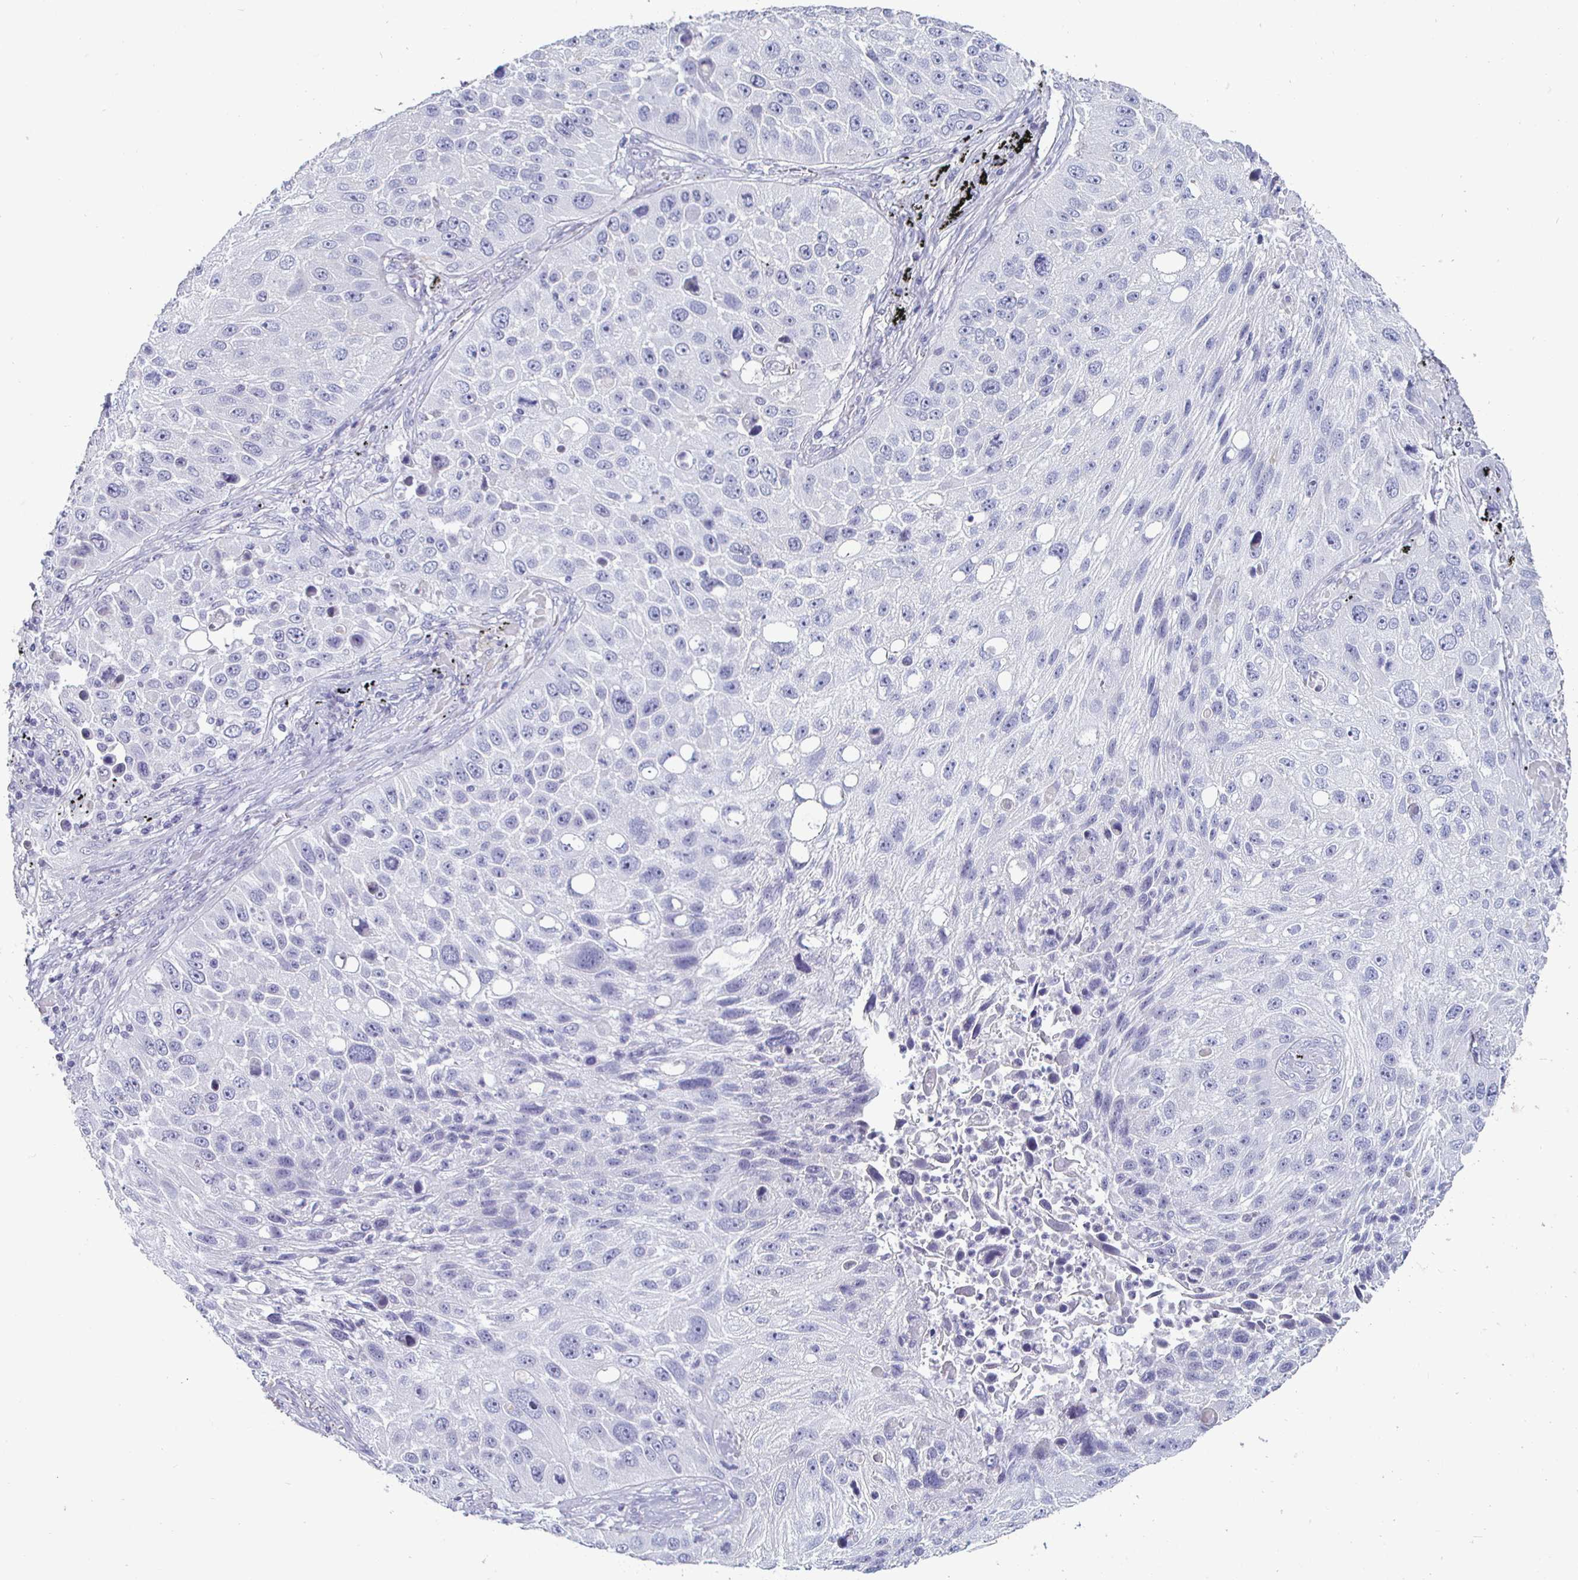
{"staining": {"intensity": "negative", "quantity": "none", "location": "none"}, "tissue": "lung cancer", "cell_type": "Tumor cells", "image_type": "cancer", "snomed": [{"axis": "morphology", "description": "Normal morphology"}, {"axis": "morphology", "description": "Squamous cell carcinoma, NOS"}, {"axis": "topography", "description": "Lymph node"}, {"axis": "topography", "description": "Lung"}], "caption": "A high-resolution micrograph shows immunohistochemistry (IHC) staining of squamous cell carcinoma (lung), which exhibits no significant staining in tumor cells.", "gene": "ENPP1", "patient": {"sex": "male", "age": 67}}